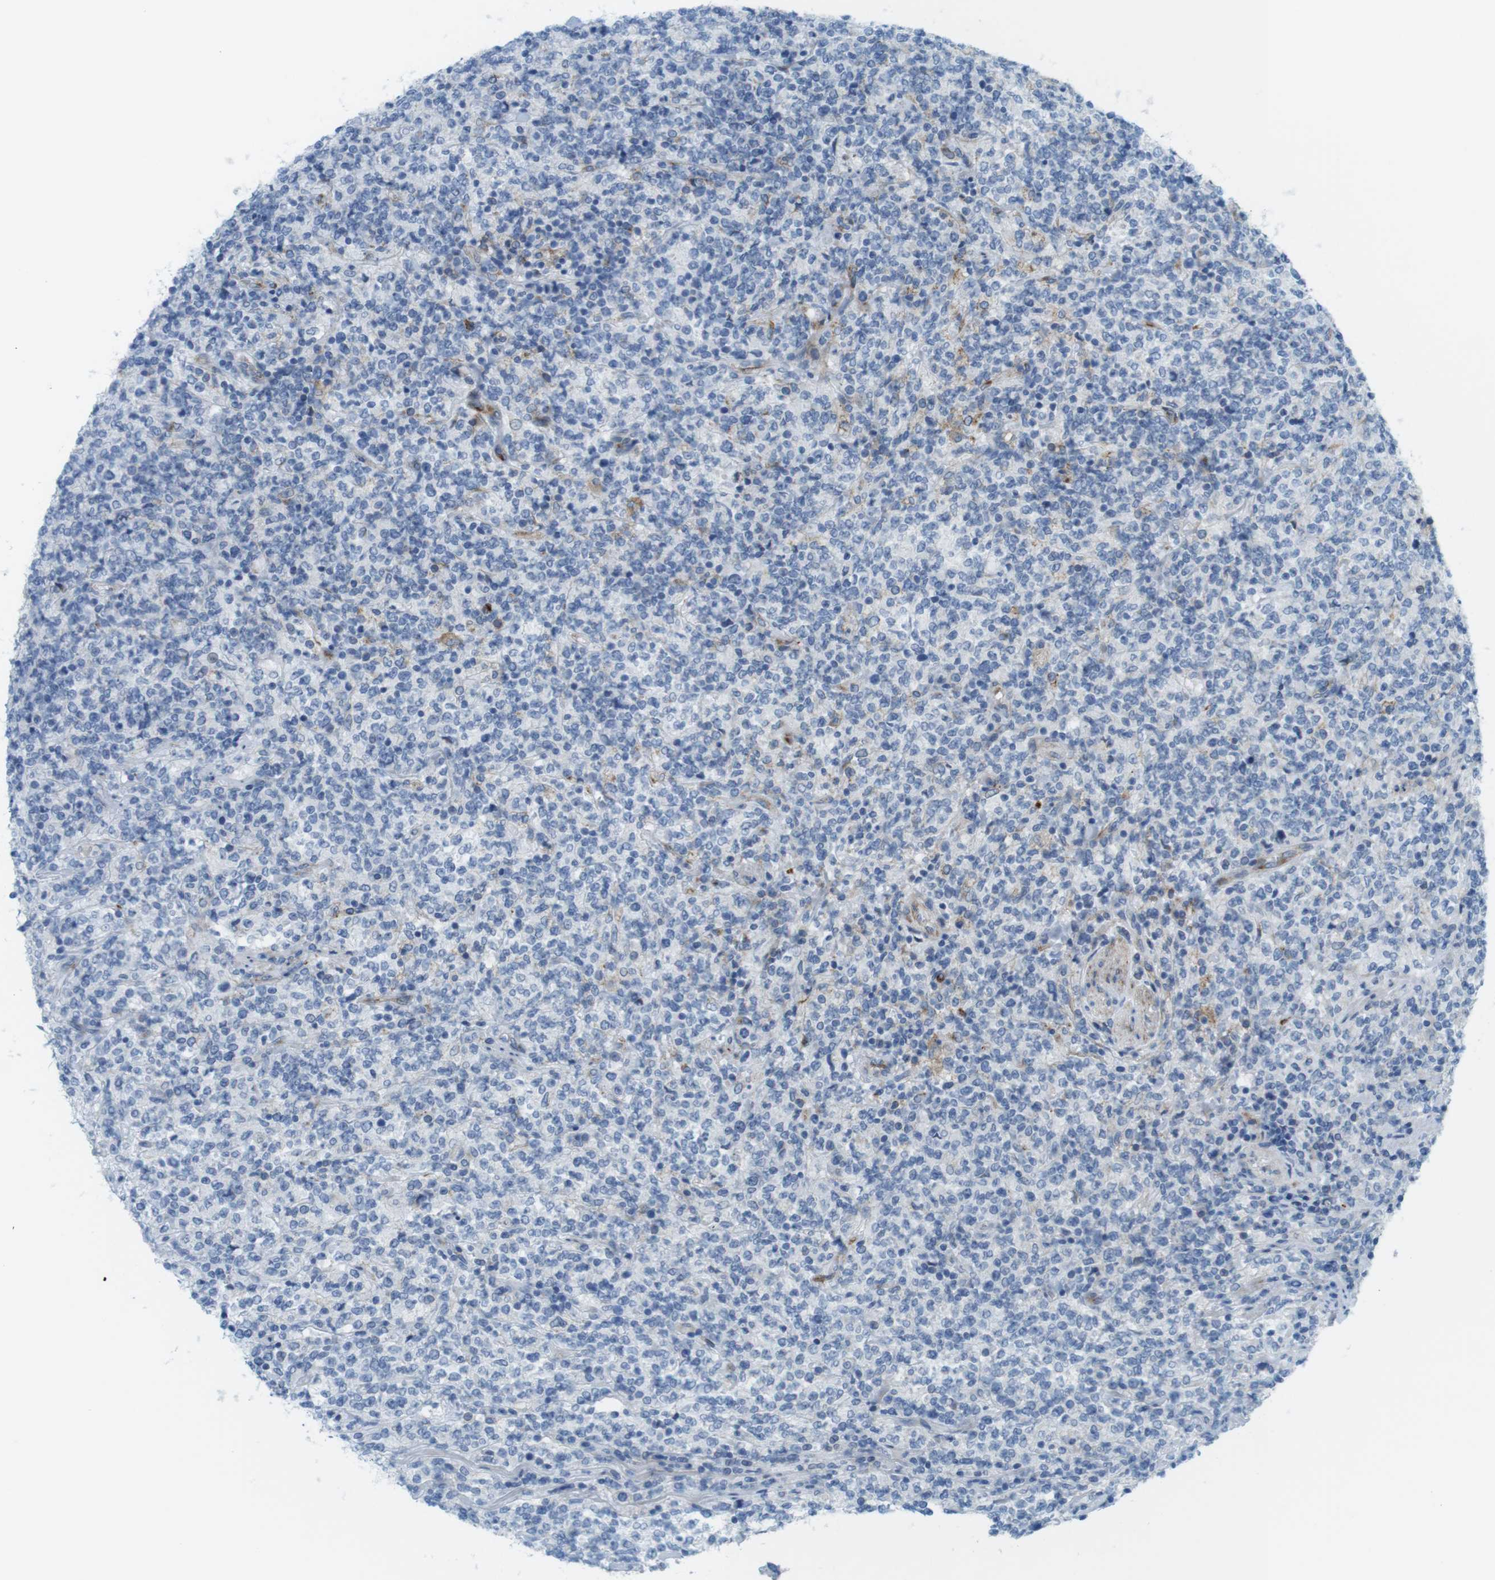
{"staining": {"intensity": "negative", "quantity": "none", "location": "none"}, "tissue": "lymphoma", "cell_type": "Tumor cells", "image_type": "cancer", "snomed": [{"axis": "morphology", "description": "Malignant lymphoma, non-Hodgkin's type, High grade"}, {"axis": "topography", "description": "Soft tissue"}], "caption": "High-grade malignant lymphoma, non-Hodgkin's type stained for a protein using IHC displays no positivity tumor cells.", "gene": "MYH9", "patient": {"sex": "male", "age": 18}}